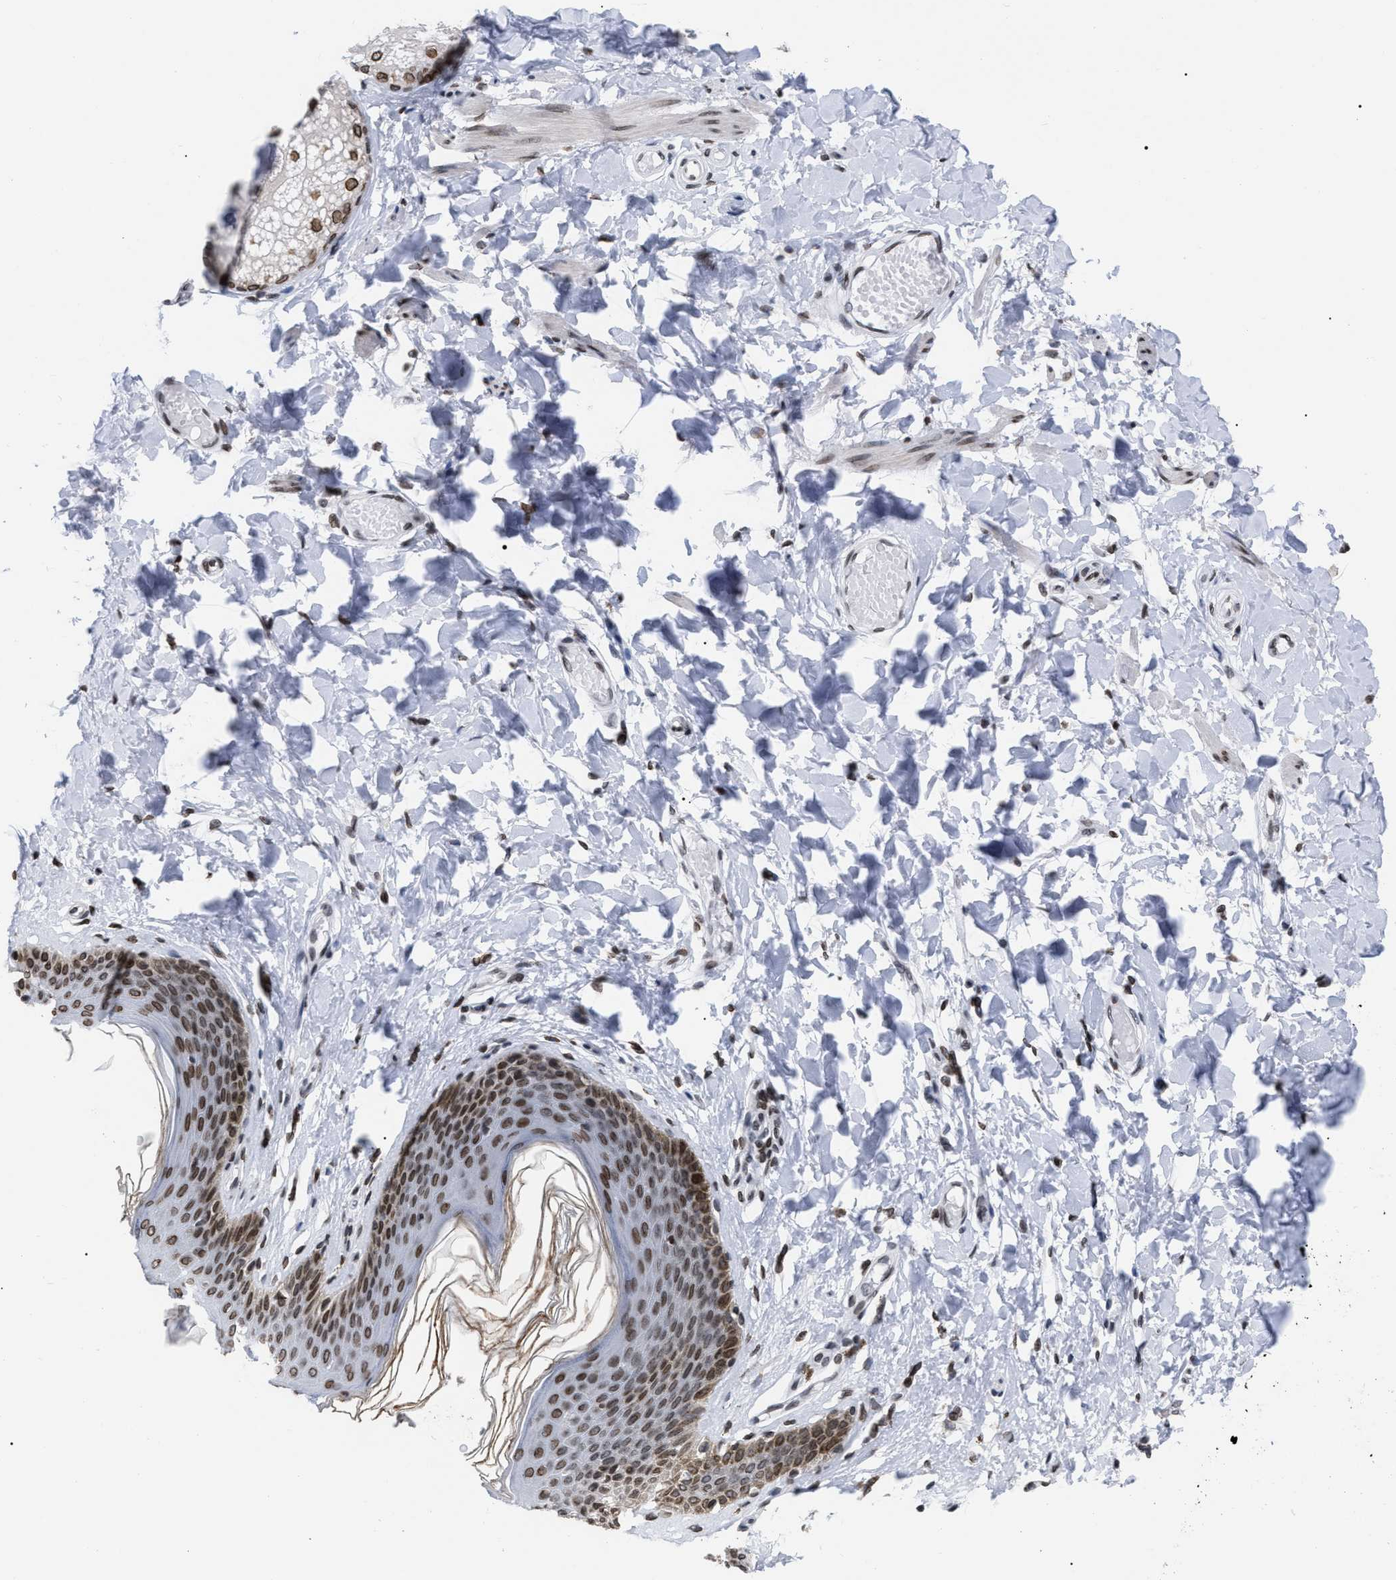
{"staining": {"intensity": "moderate", "quantity": ">75%", "location": "cytoplasmic/membranous,nuclear"}, "tissue": "skin", "cell_type": "Epidermal cells", "image_type": "normal", "snomed": [{"axis": "morphology", "description": "Normal tissue, NOS"}, {"axis": "topography", "description": "Vulva"}], "caption": "An image of human skin stained for a protein reveals moderate cytoplasmic/membranous,nuclear brown staining in epidermal cells.", "gene": "TPR", "patient": {"sex": "female", "age": 66}}